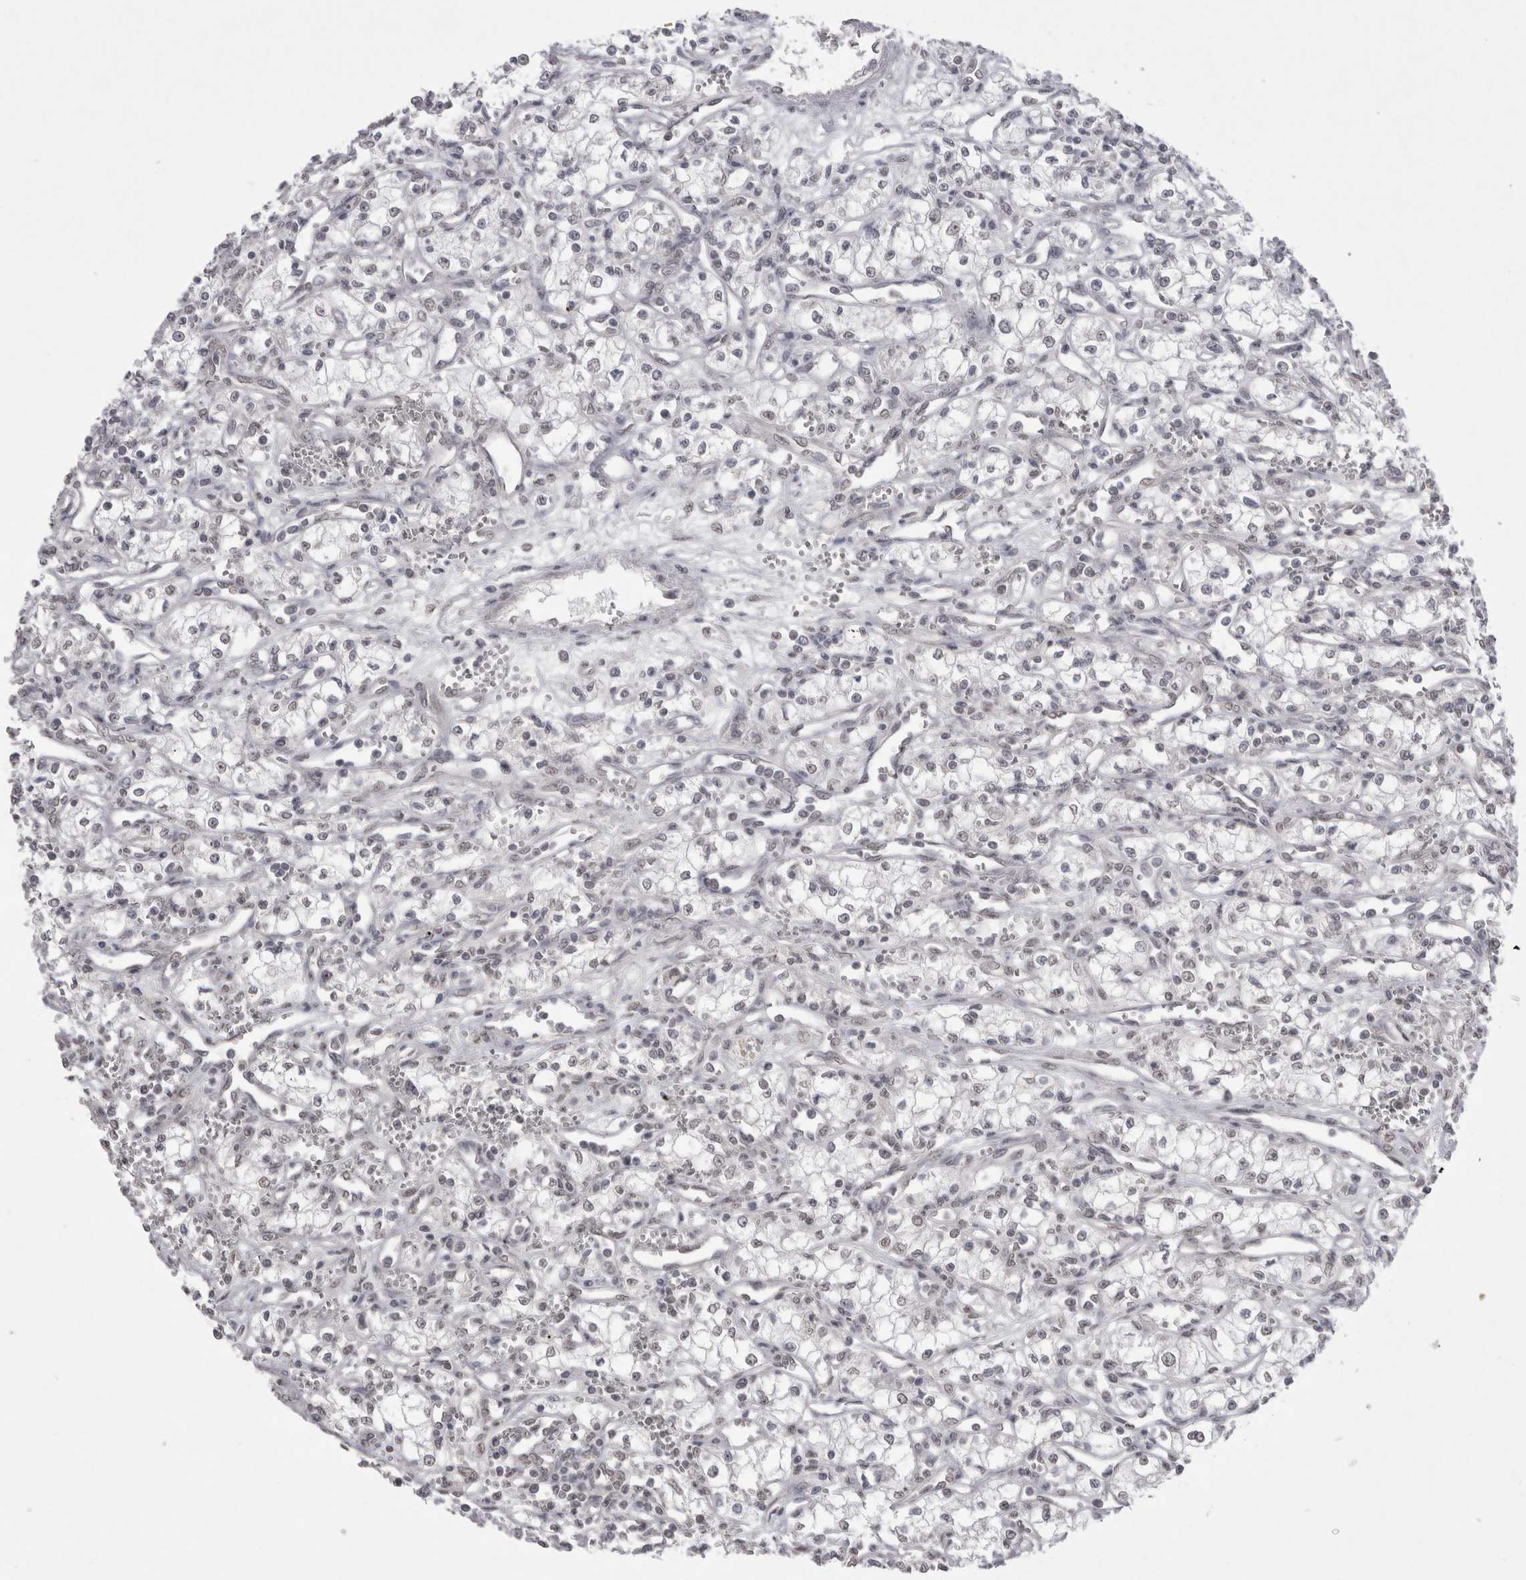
{"staining": {"intensity": "weak", "quantity": "<25%", "location": "nuclear"}, "tissue": "renal cancer", "cell_type": "Tumor cells", "image_type": "cancer", "snomed": [{"axis": "morphology", "description": "Adenocarcinoma, NOS"}, {"axis": "topography", "description": "Kidney"}], "caption": "An image of human renal cancer is negative for staining in tumor cells. (DAB immunohistochemistry visualized using brightfield microscopy, high magnification).", "gene": "DDX4", "patient": {"sex": "male", "age": 59}}